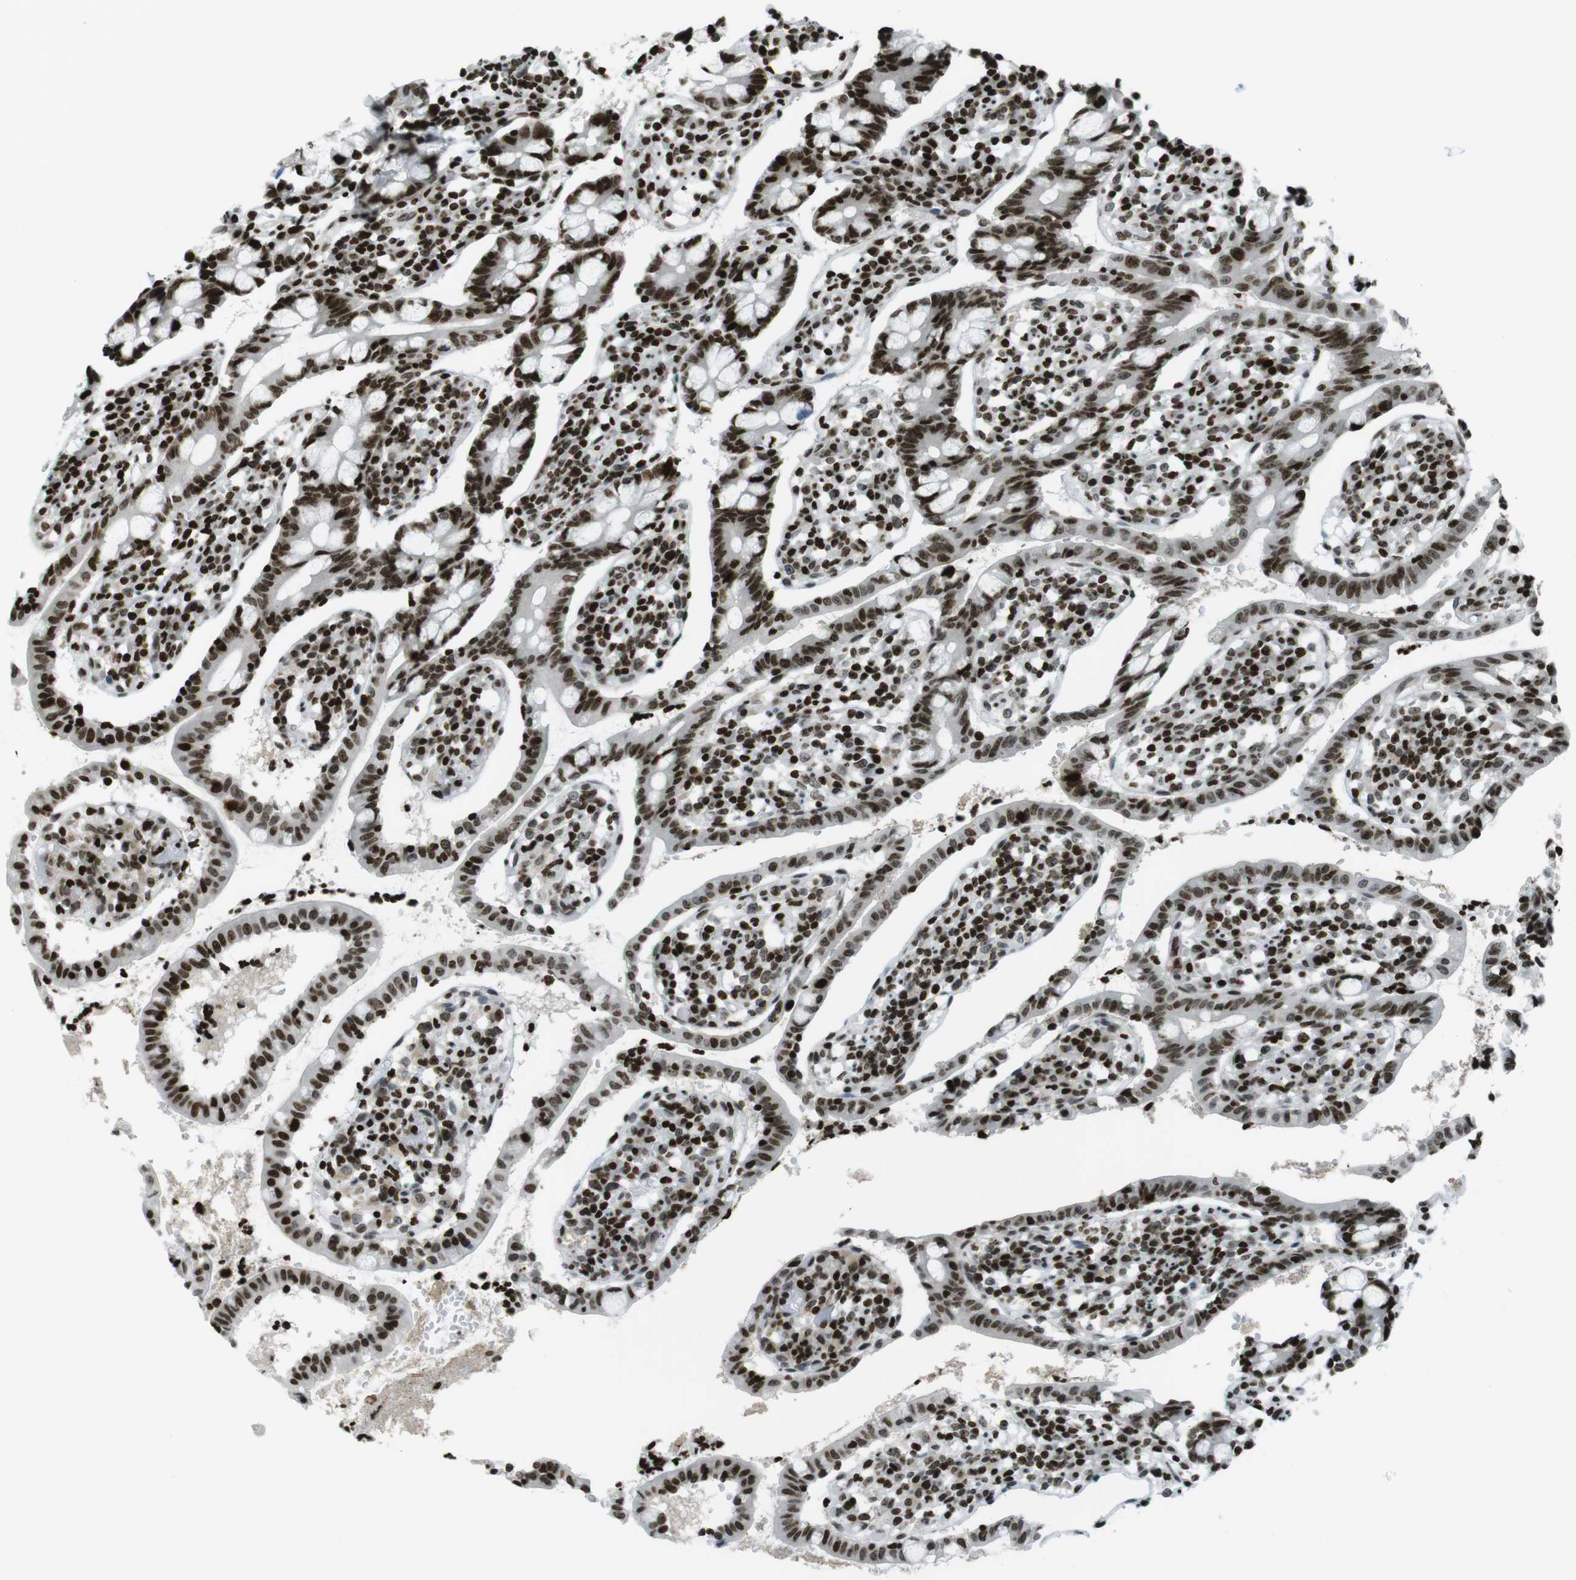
{"staining": {"intensity": "strong", "quantity": ">75%", "location": "nuclear"}, "tissue": "small intestine", "cell_type": "Glandular cells", "image_type": "normal", "snomed": [{"axis": "morphology", "description": "Normal tissue, NOS"}, {"axis": "morphology", "description": "Cystadenocarcinoma, serous, Metastatic site"}, {"axis": "topography", "description": "Small intestine"}], "caption": "The photomicrograph displays staining of unremarkable small intestine, revealing strong nuclear protein expression (brown color) within glandular cells.", "gene": "H2AC8", "patient": {"sex": "female", "age": 61}}